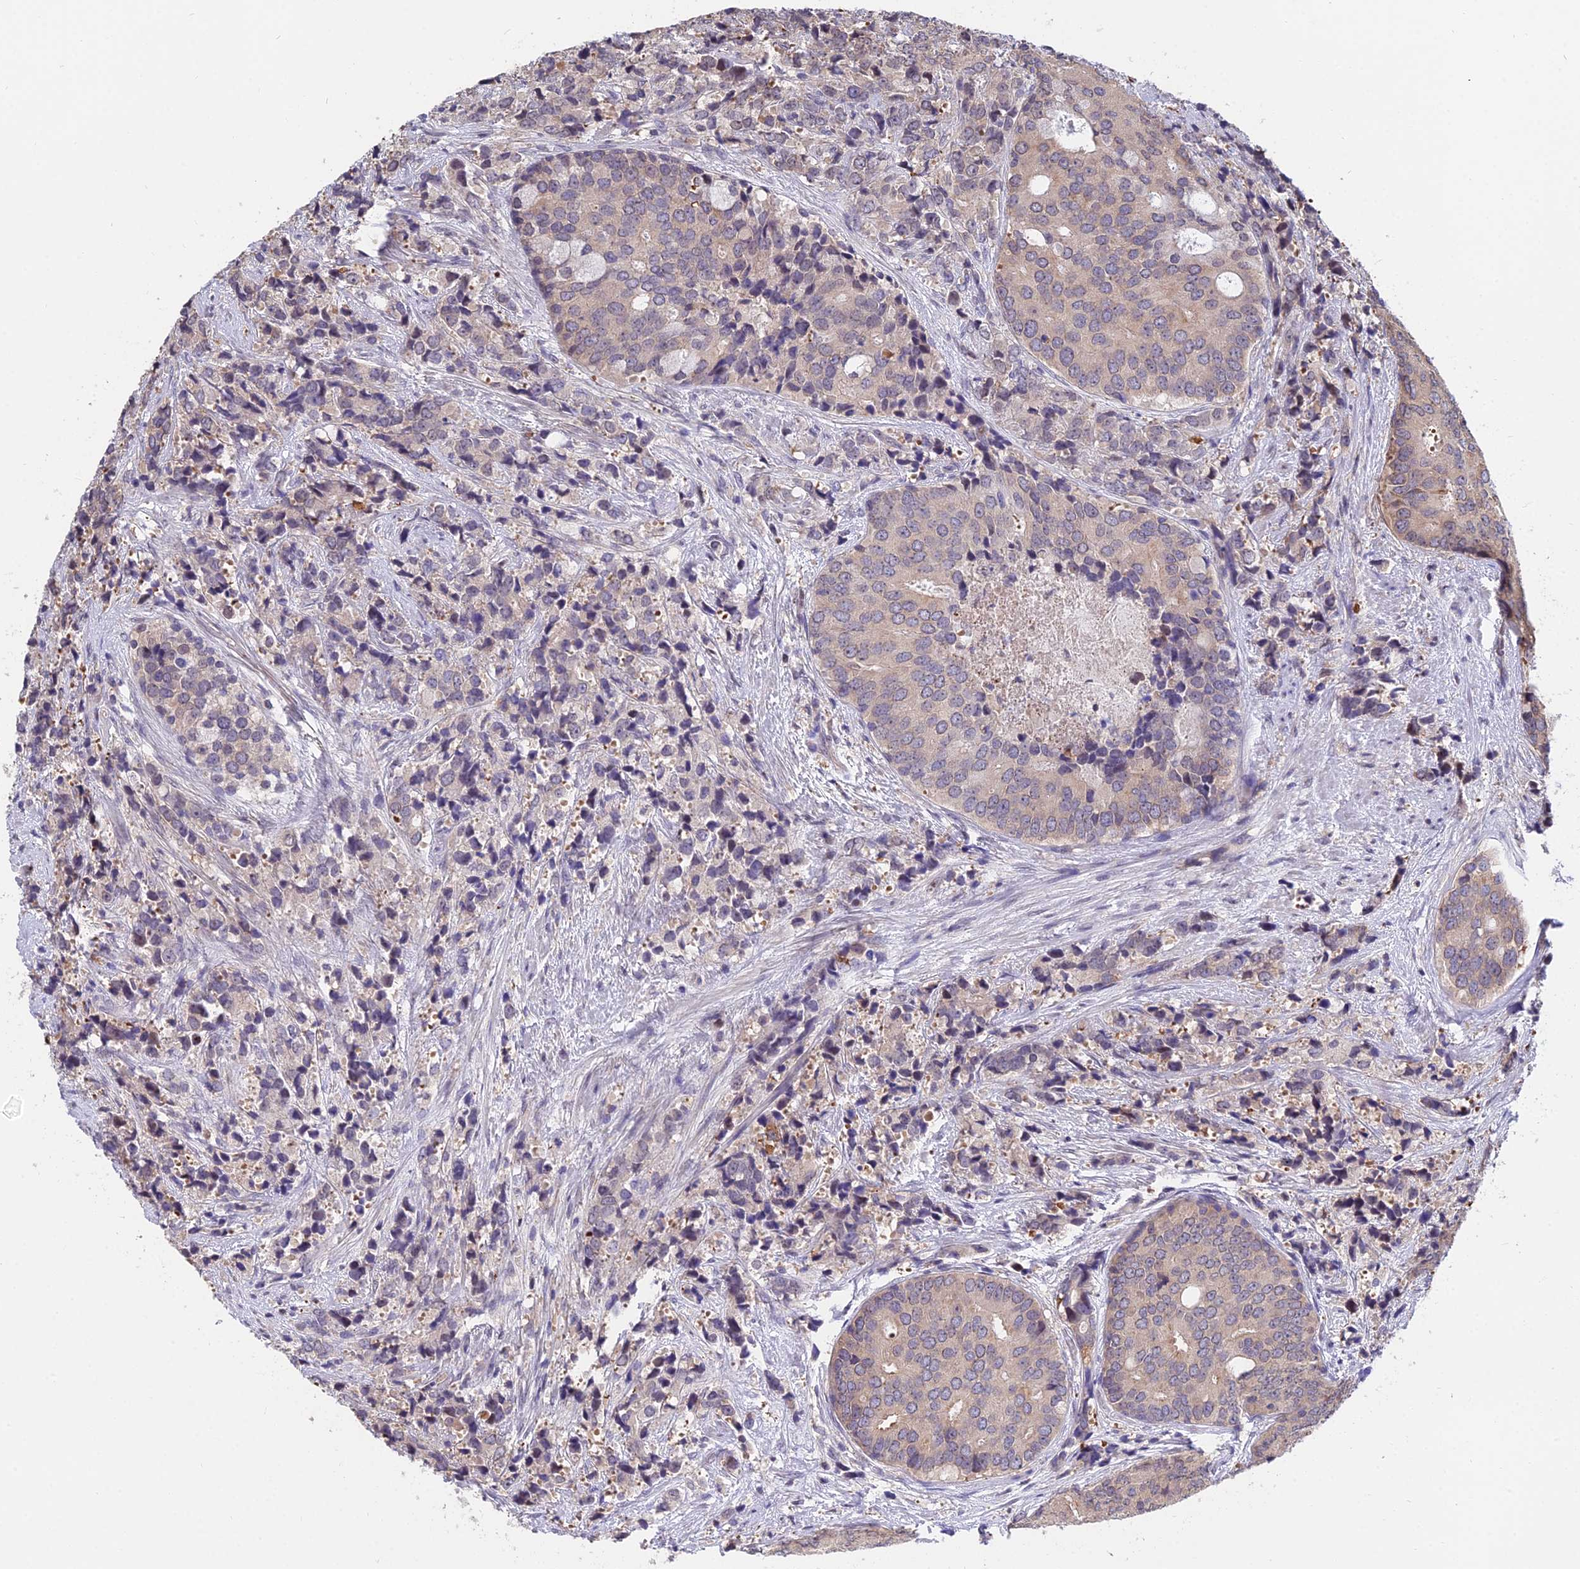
{"staining": {"intensity": "weak", "quantity": "<25%", "location": "cytoplasmic/membranous"}, "tissue": "prostate cancer", "cell_type": "Tumor cells", "image_type": "cancer", "snomed": [{"axis": "morphology", "description": "Adenocarcinoma, High grade"}, {"axis": "topography", "description": "Prostate"}], "caption": "The histopathology image shows no significant positivity in tumor cells of high-grade adenocarcinoma (prostate).", "gene": "INPP4A", "patient": {"sex": "male", "age": 62}}